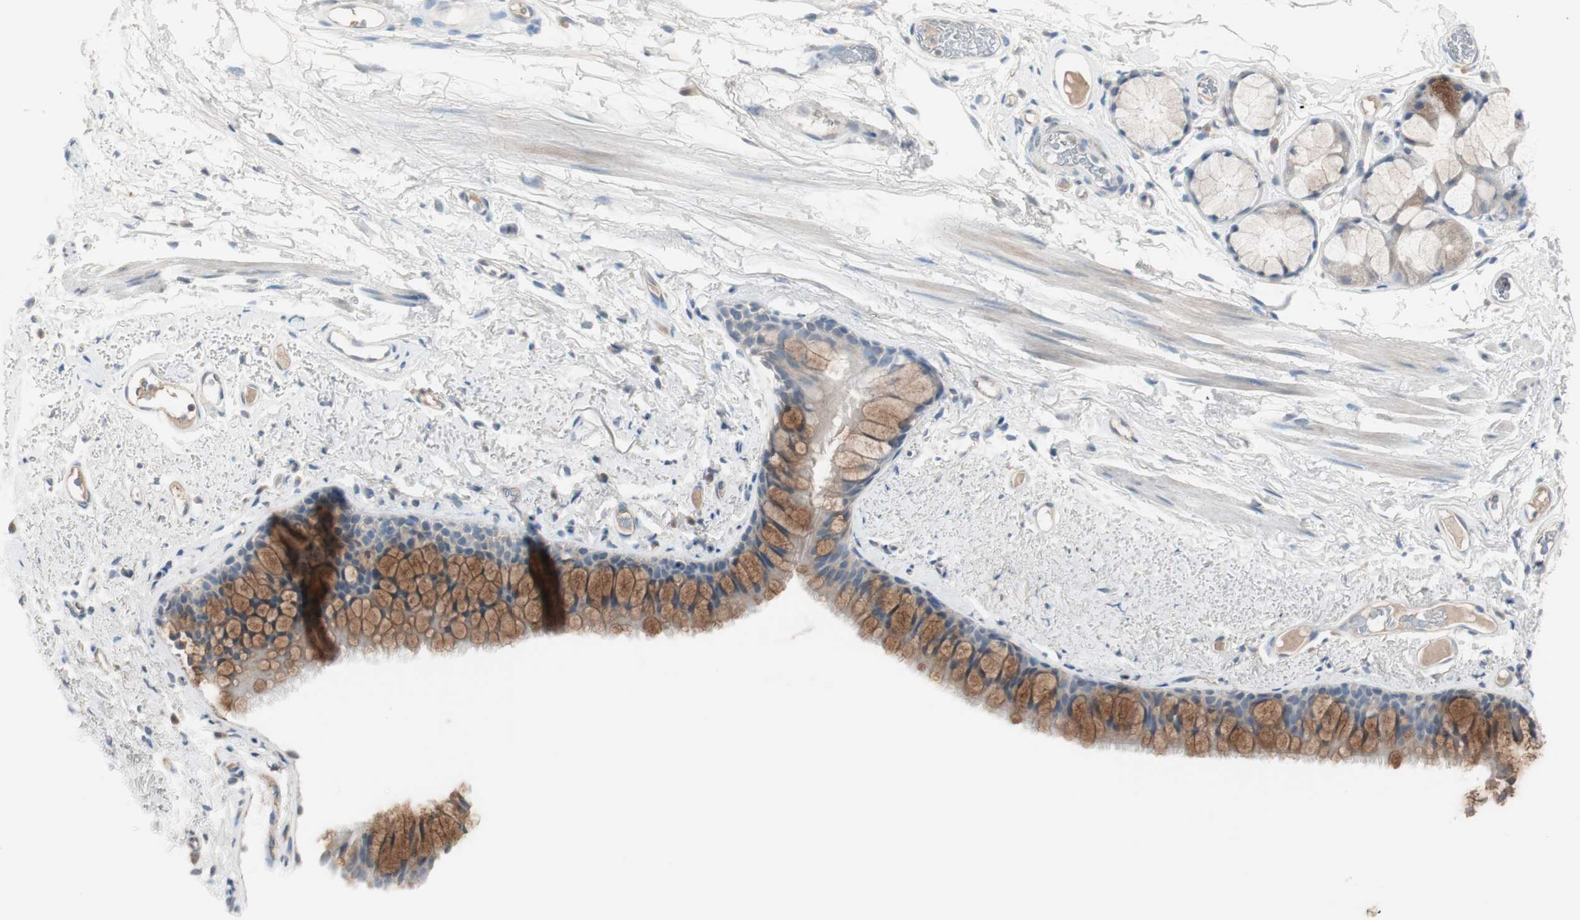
{"staining": {"intensity": "moderate", "quantity": ">75%", "location": "cytoplasmic/membranous"}, "tissue": "bronchus", "cell_type": "Respiratory epithelial cells", "image_type": "normal", "snomed": [{"axis": "morphology", "description": "Normal tissue, NOS"}, {"axis": "topography", "description": "Bronchus"}], "caption": "An image showing moderate cytoplasmic/membranous positivity in approximately >75% of respiratory epithelial cells in benign bronchus, as visualized by brown immunohistochemical staining.", "gene": "KHK", "patient": {"sex": "female", "age": 73}}